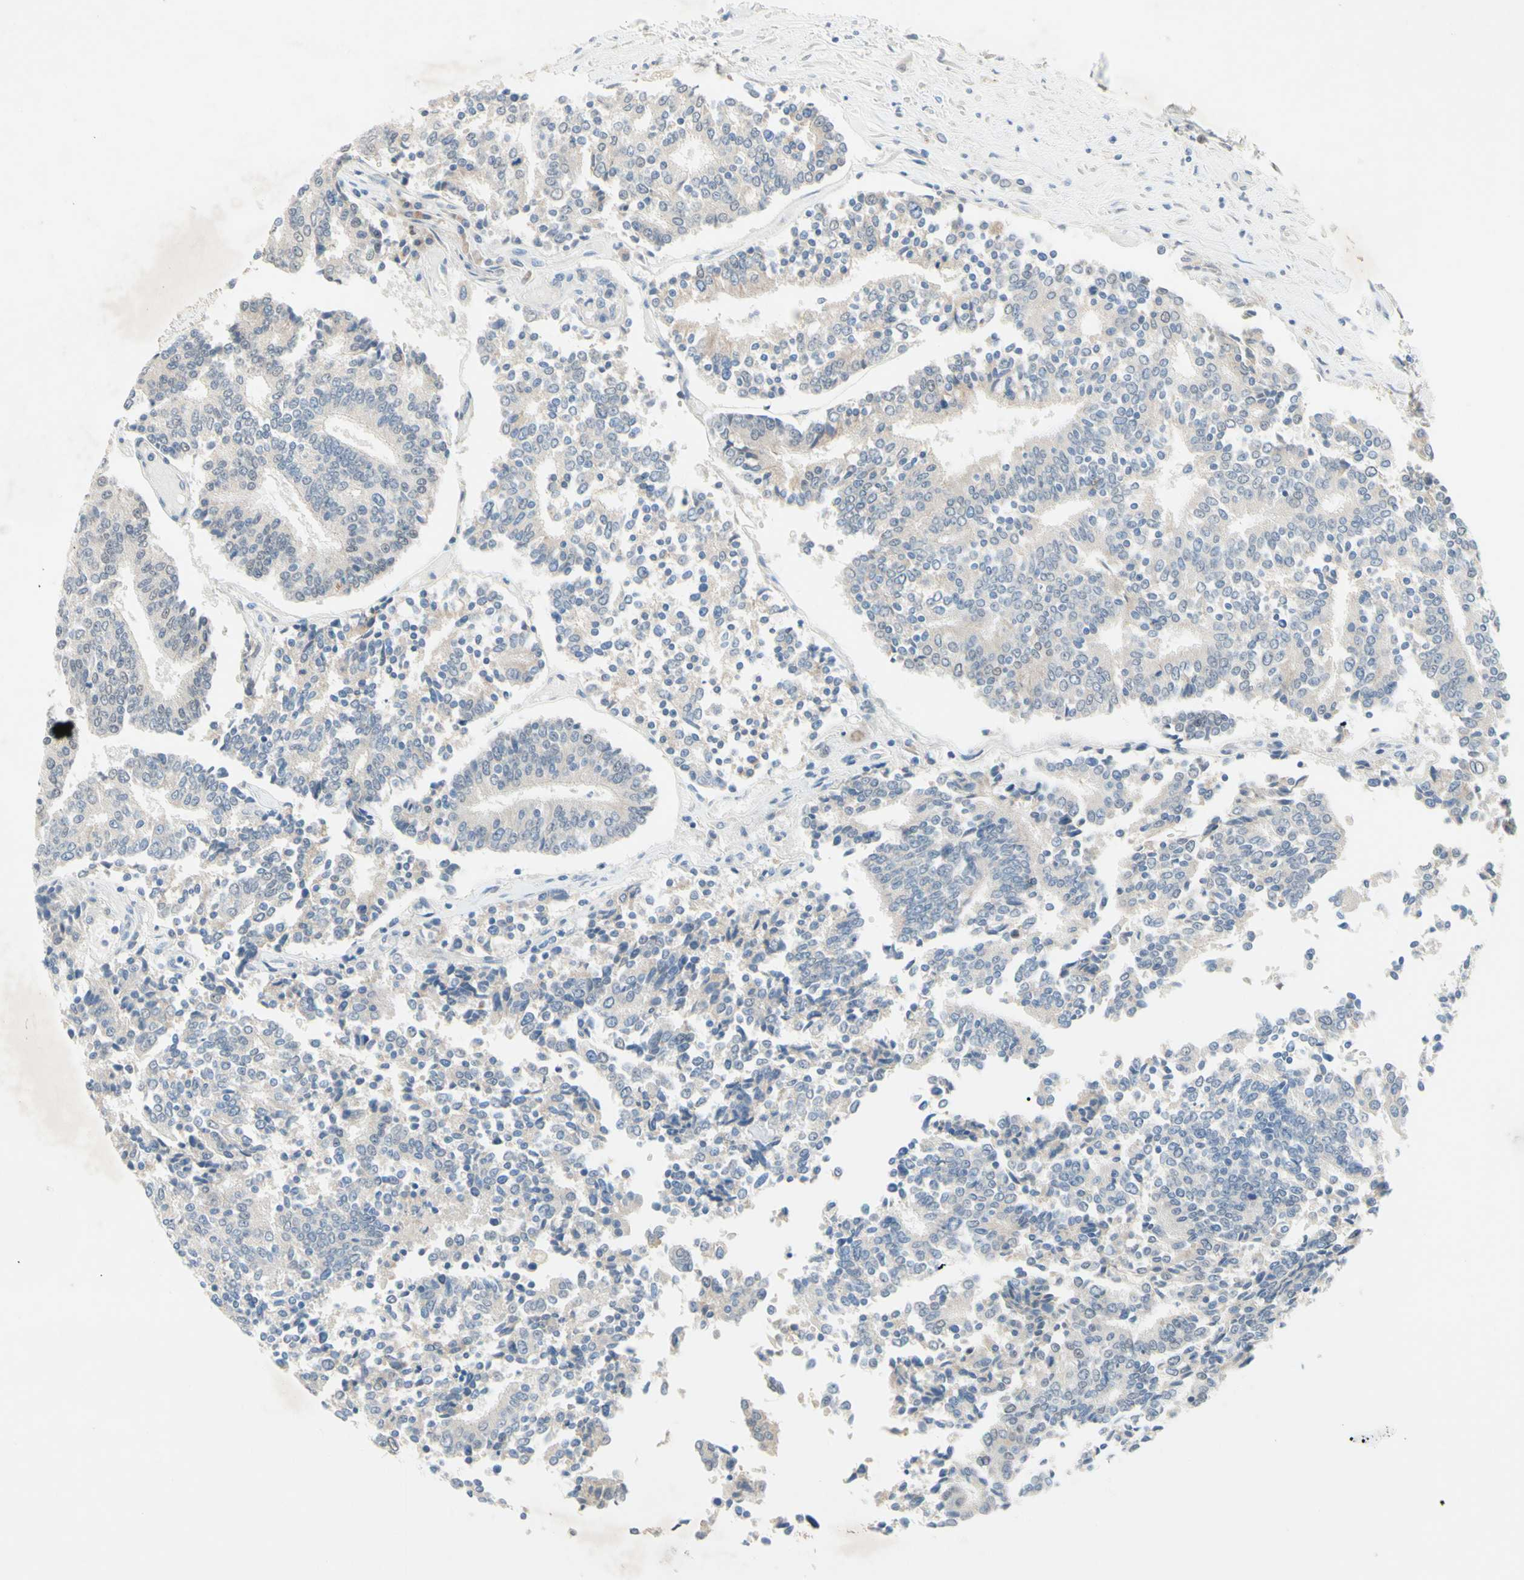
{"staining": {"intensity": "weak", "quantity": ">75%", "location": "cytoplasmic/membranous"}, "tissue": "prostate cancer", "cell_type": "Tumor cells", "image_type": "cancer", "snomed": [{"axis": "morphology", "description": "Normal tissue, NOS"}, {"axis": "morphology", "description": "Adenocarcinoma, High grade"}, {"axis": "topography", "description": "Prostate"}, {"axis": "topography", "description": "Seminal veicle"}], "caption": "Weak cytoplasmic/membranous protein positivity is seen in about >75% of tumor cells in prostate cancer.", "gene": "MFF", "patient": {"sex": "male", "age": 55}}